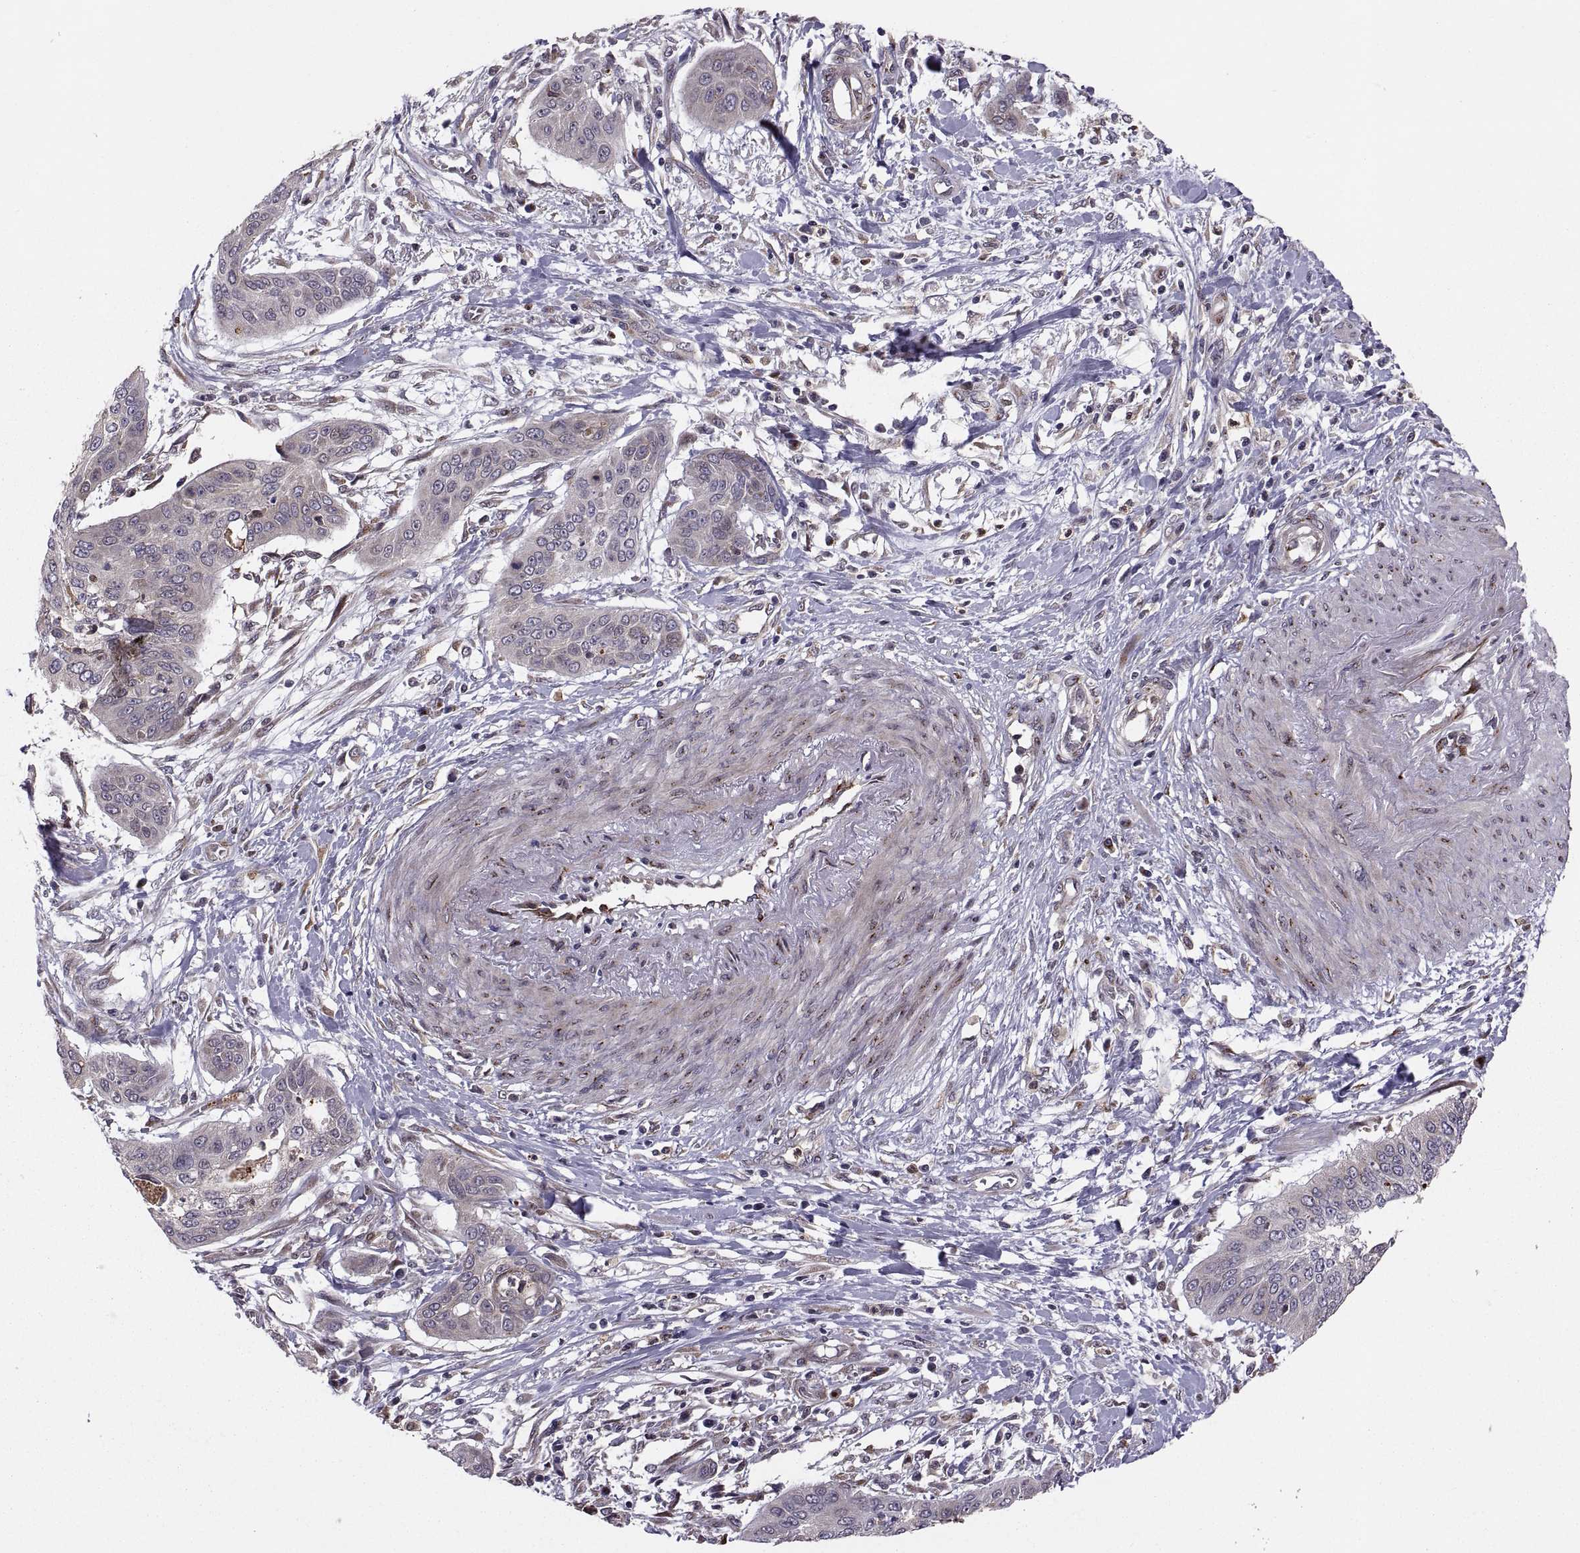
{"staining": {"intensity": "negative", "quantity": "none", "location": "none"}, "tissue": "cervical cancer", "cell_type": "Tumor cells", "image_type": "cancer", "snomed": [{"axis": "morphology", "description": "Squamous cell carcinoma, NOS"}, {"axis": "topography", "description": "Cervix"}], "caption": "High magnification brightfield microscopy of cervical cancer stained with DAB (brown) and counterstained with hematoxylin (blue): tumor cells show no significant staining.", "gene": "TESC", "patient": {"sex": "female", "age": 39}}